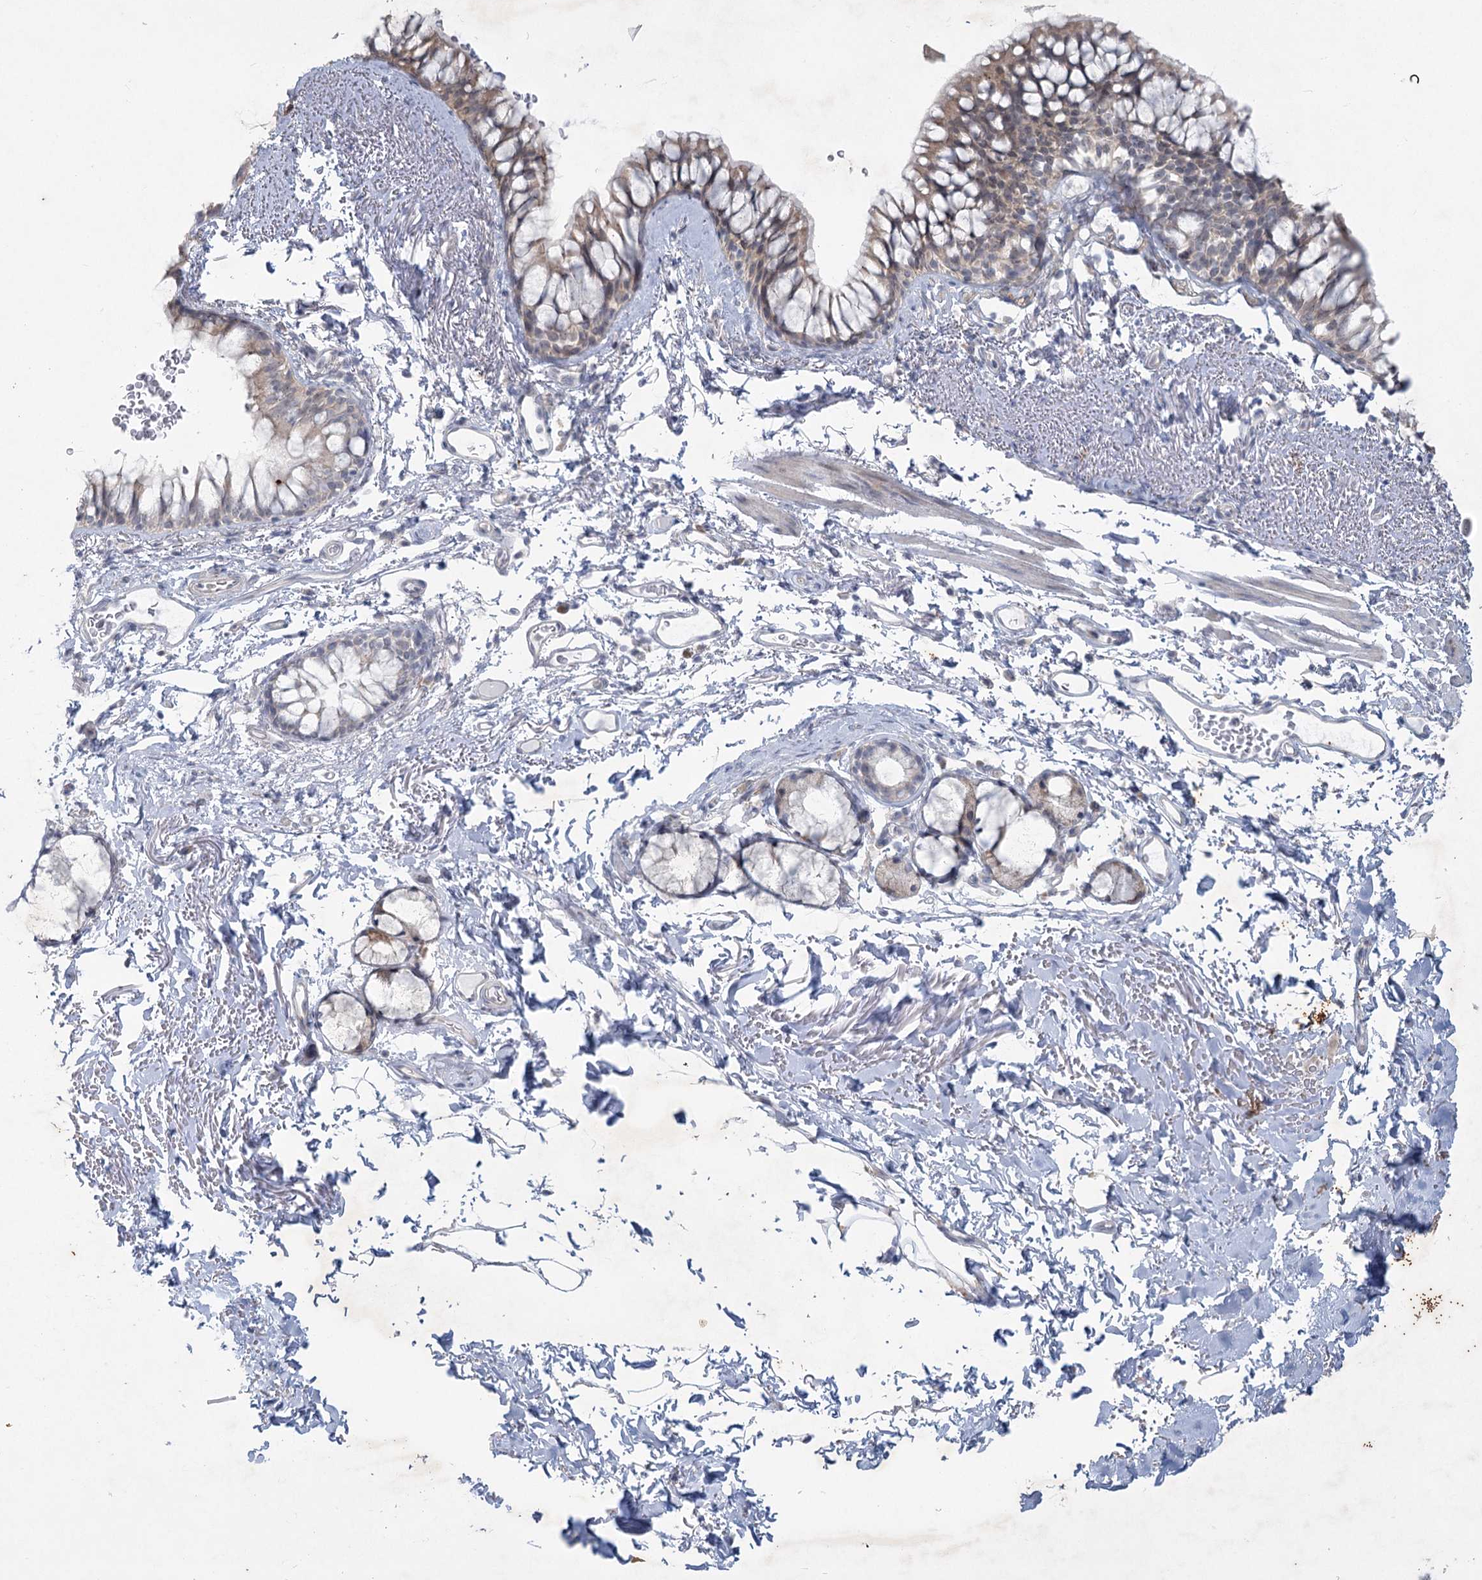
{"staining": {"intensity": "weak", "quantity": "25%-75%", "location": "cytoplasmic/membranous"}, "tissue": "bronchus", "cell_type": "Respiratory epithelial cells", "image_type": "normal", "snomed": [{"axis": "morphology", "description": "Normal tissue, NOS"}, {"axis": "topography", "description": "Cartilage tissue"}, {"axis": "topography", "description": "Bronchus"}], "caption": "Protein analysis of normal bronchus exhibits weak cytoplasmic/membranous expression in about 25%-75% of respiratory epithelial cells. (DAB IHC, brown staining for protein, blue staining for nuclei).", "gene": "PLA2G12A", "patient": {"sex": "female", "age": 73}}